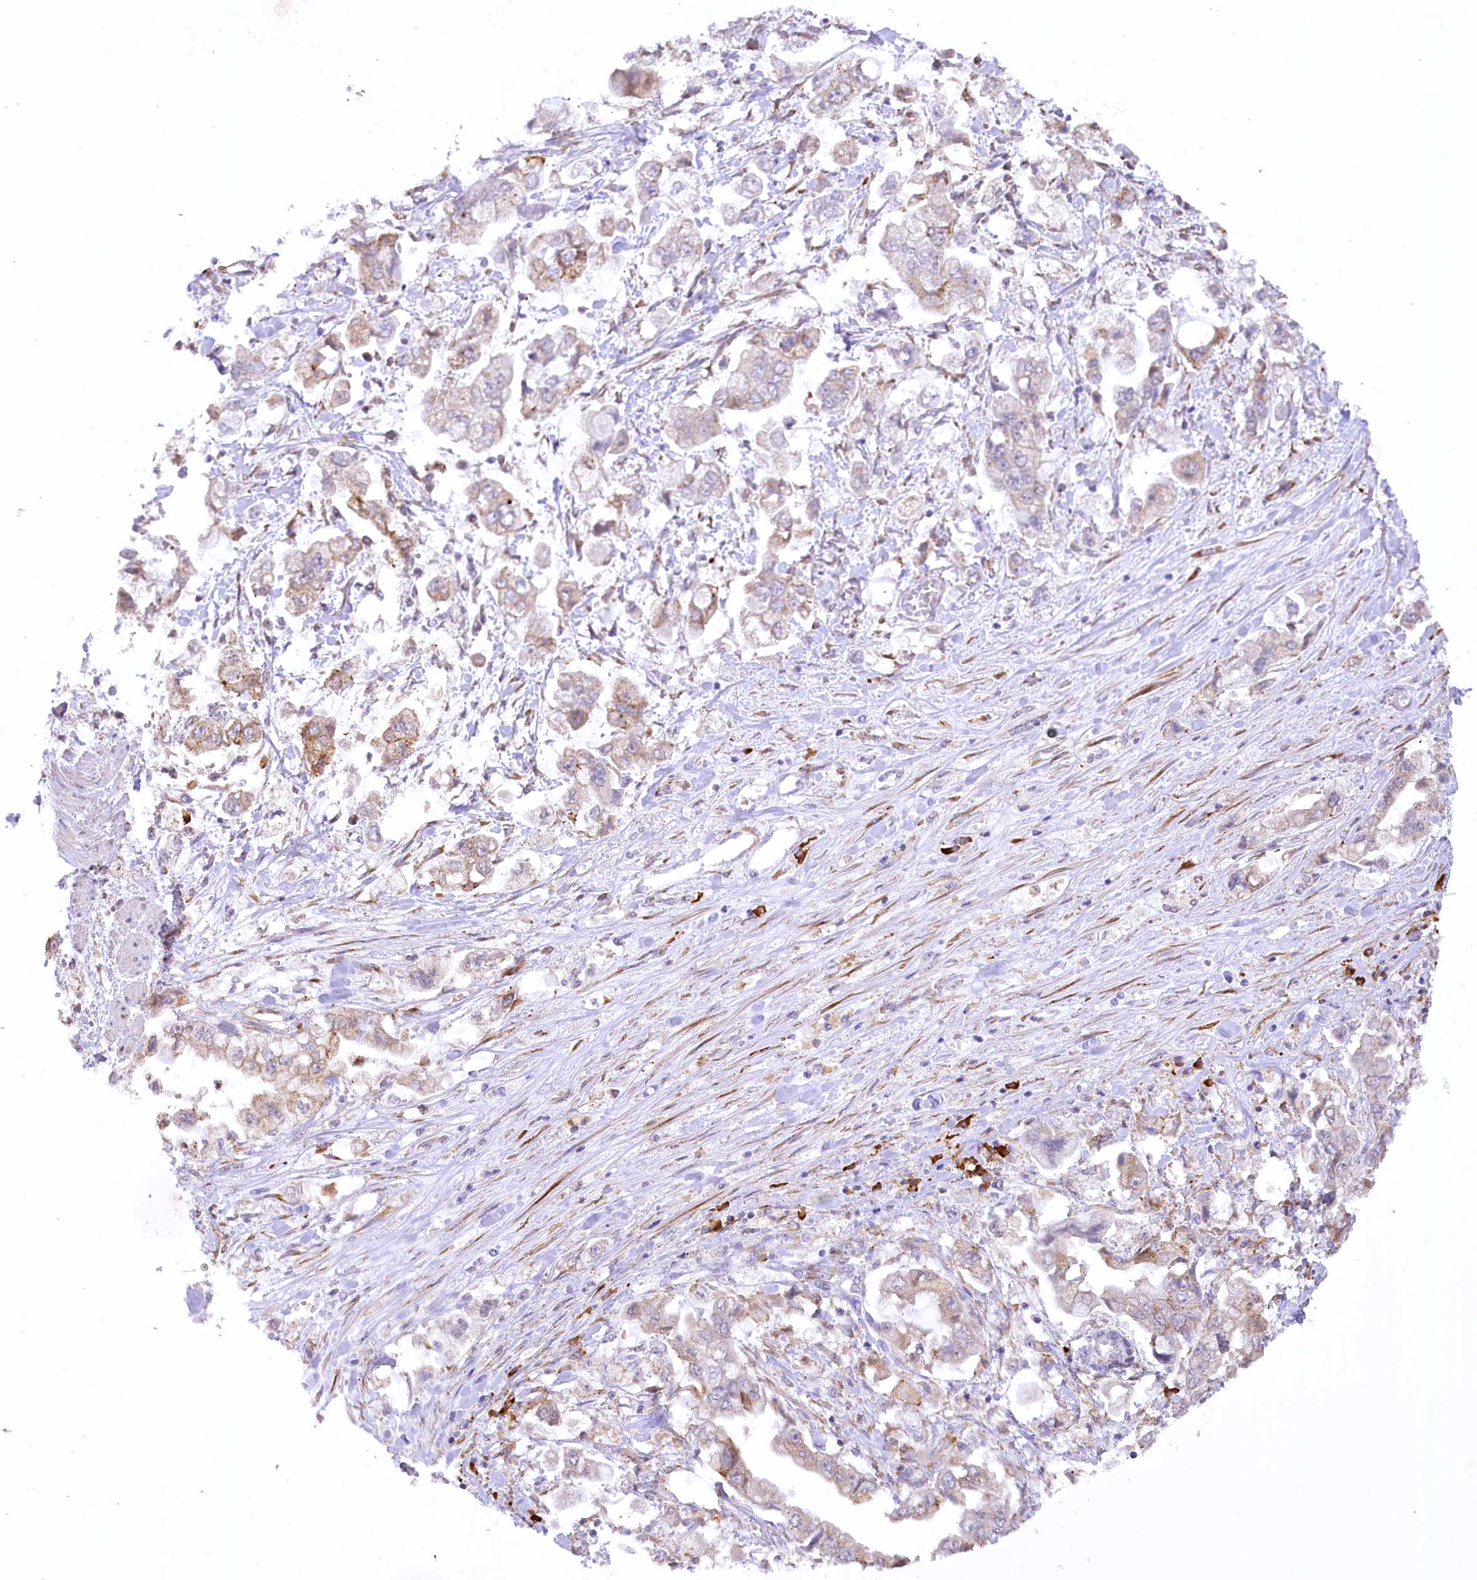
{"staining": {"intensity": "moderate", "quantity": "<25%", "location": "cytoplasmic/membranous"}, "tissue": "stomach cancer", "cell_type": "Tumor cells", "image_type": "cancer", "snomed": [{"axis": "morphology", "description": "Adenocarcinoma, NOS"}, {"axis": "topography", "description": "Stomach"}], "caption": "DAB (3,3'-diaminobenzidine) immunohistochemical staining of human stomach cancer displays moderate cytoplasmic/membranous protein positivity in about <25% of tumor cells.", "gene": "NCKAP5", "patient": {"sex": "male", "age": 62}}